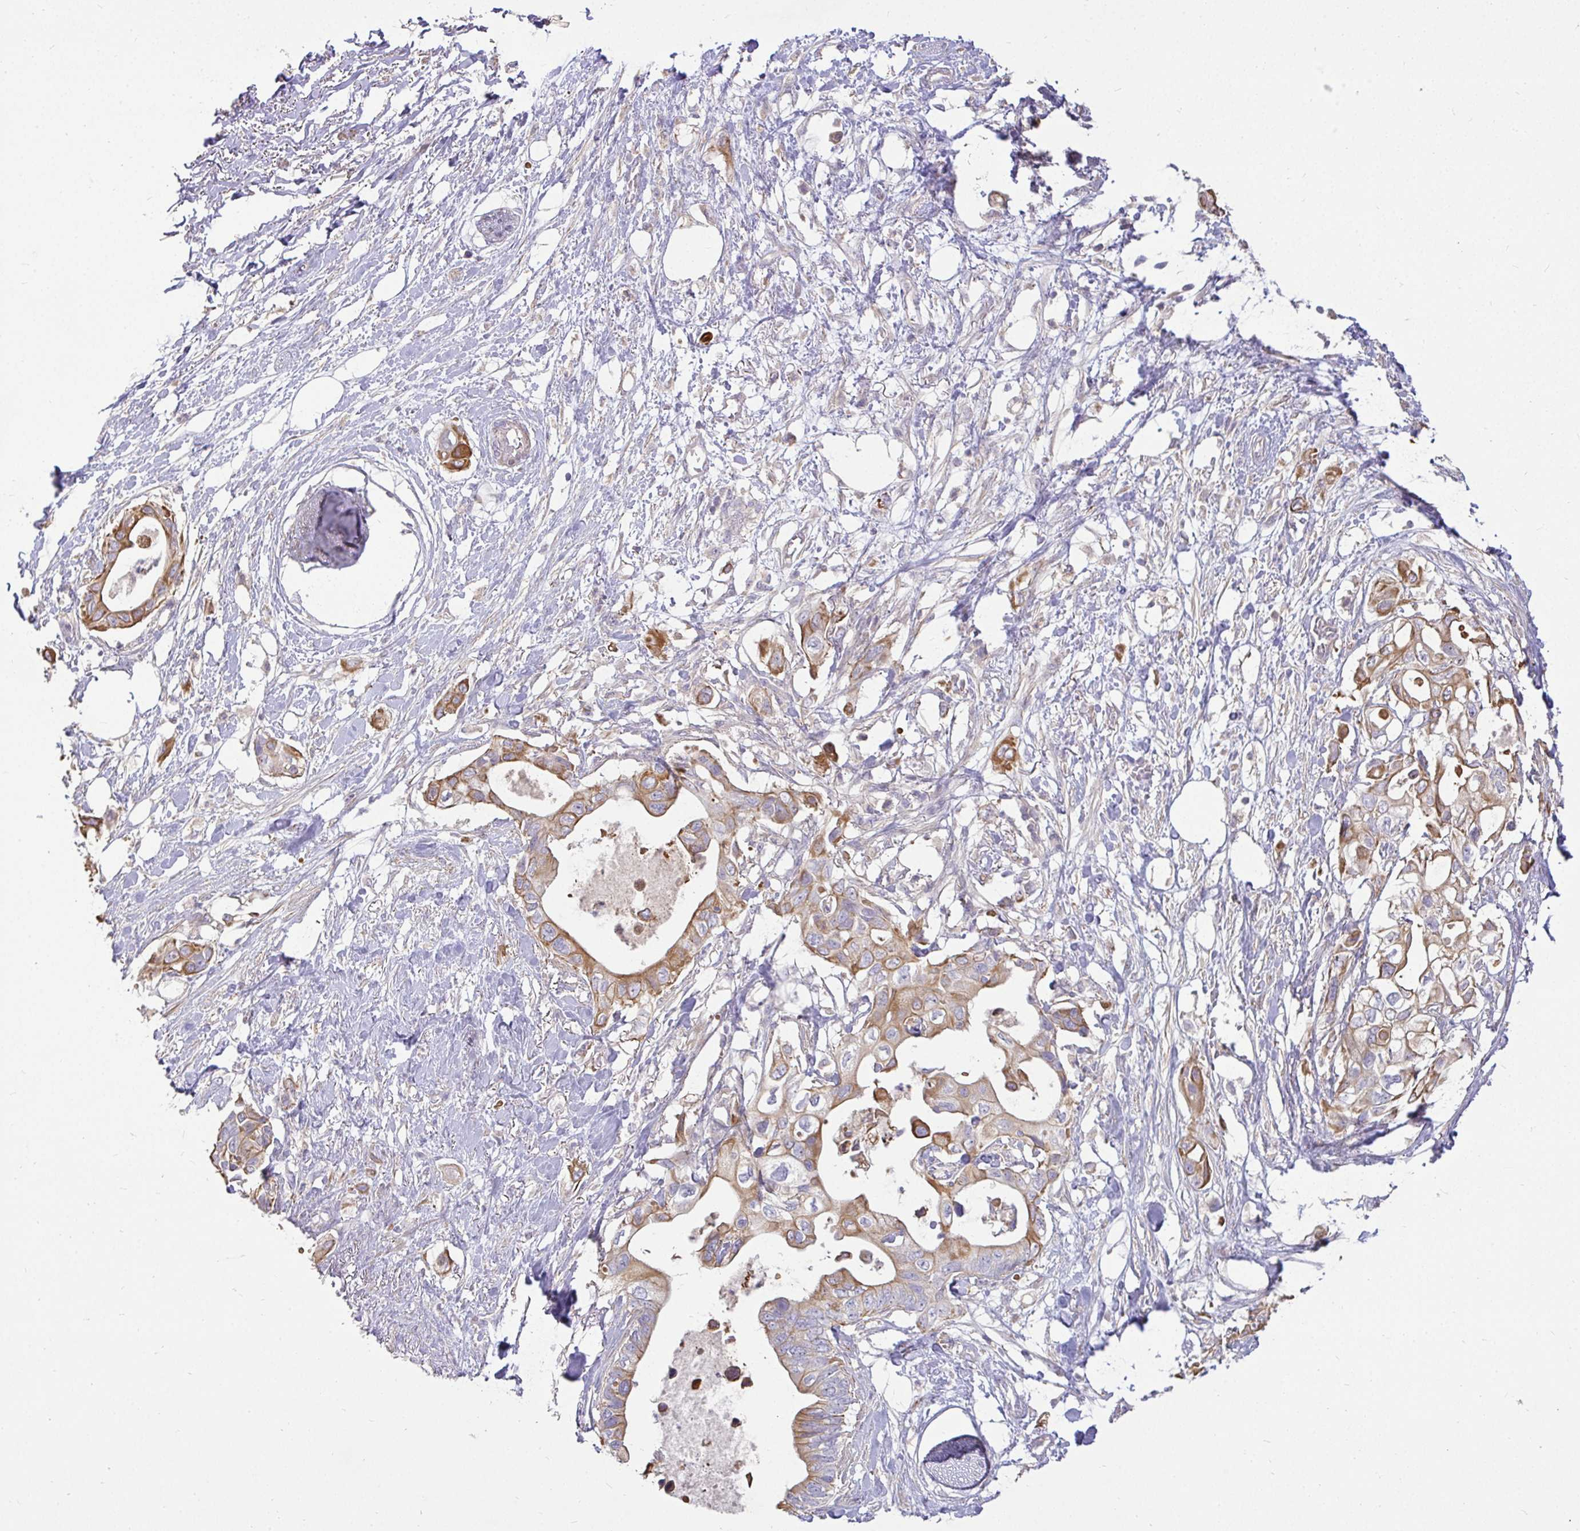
{"staining": {"intensity": "moderate", "quantity": ">75%", "location": "cytoplasmic/membranous"}, "tissue": "pancreatic cancer", "cell_type": "Tumor cells", "image_type": "cancer", "snomed": [{"axis": "morphology", "description": "Adenocarcinoma, NOS"}, {"axis": "topography", "description": "Pancreas"}], "caption": "Pancreatic cancer (adenocarcinoma) stained with a brown dye reveals moderate cytoplasmic/membranous positive expression in about >75% of tumor cells.", "gene": "STRIP1", "patient": {"sex": "female", "age": 63}}